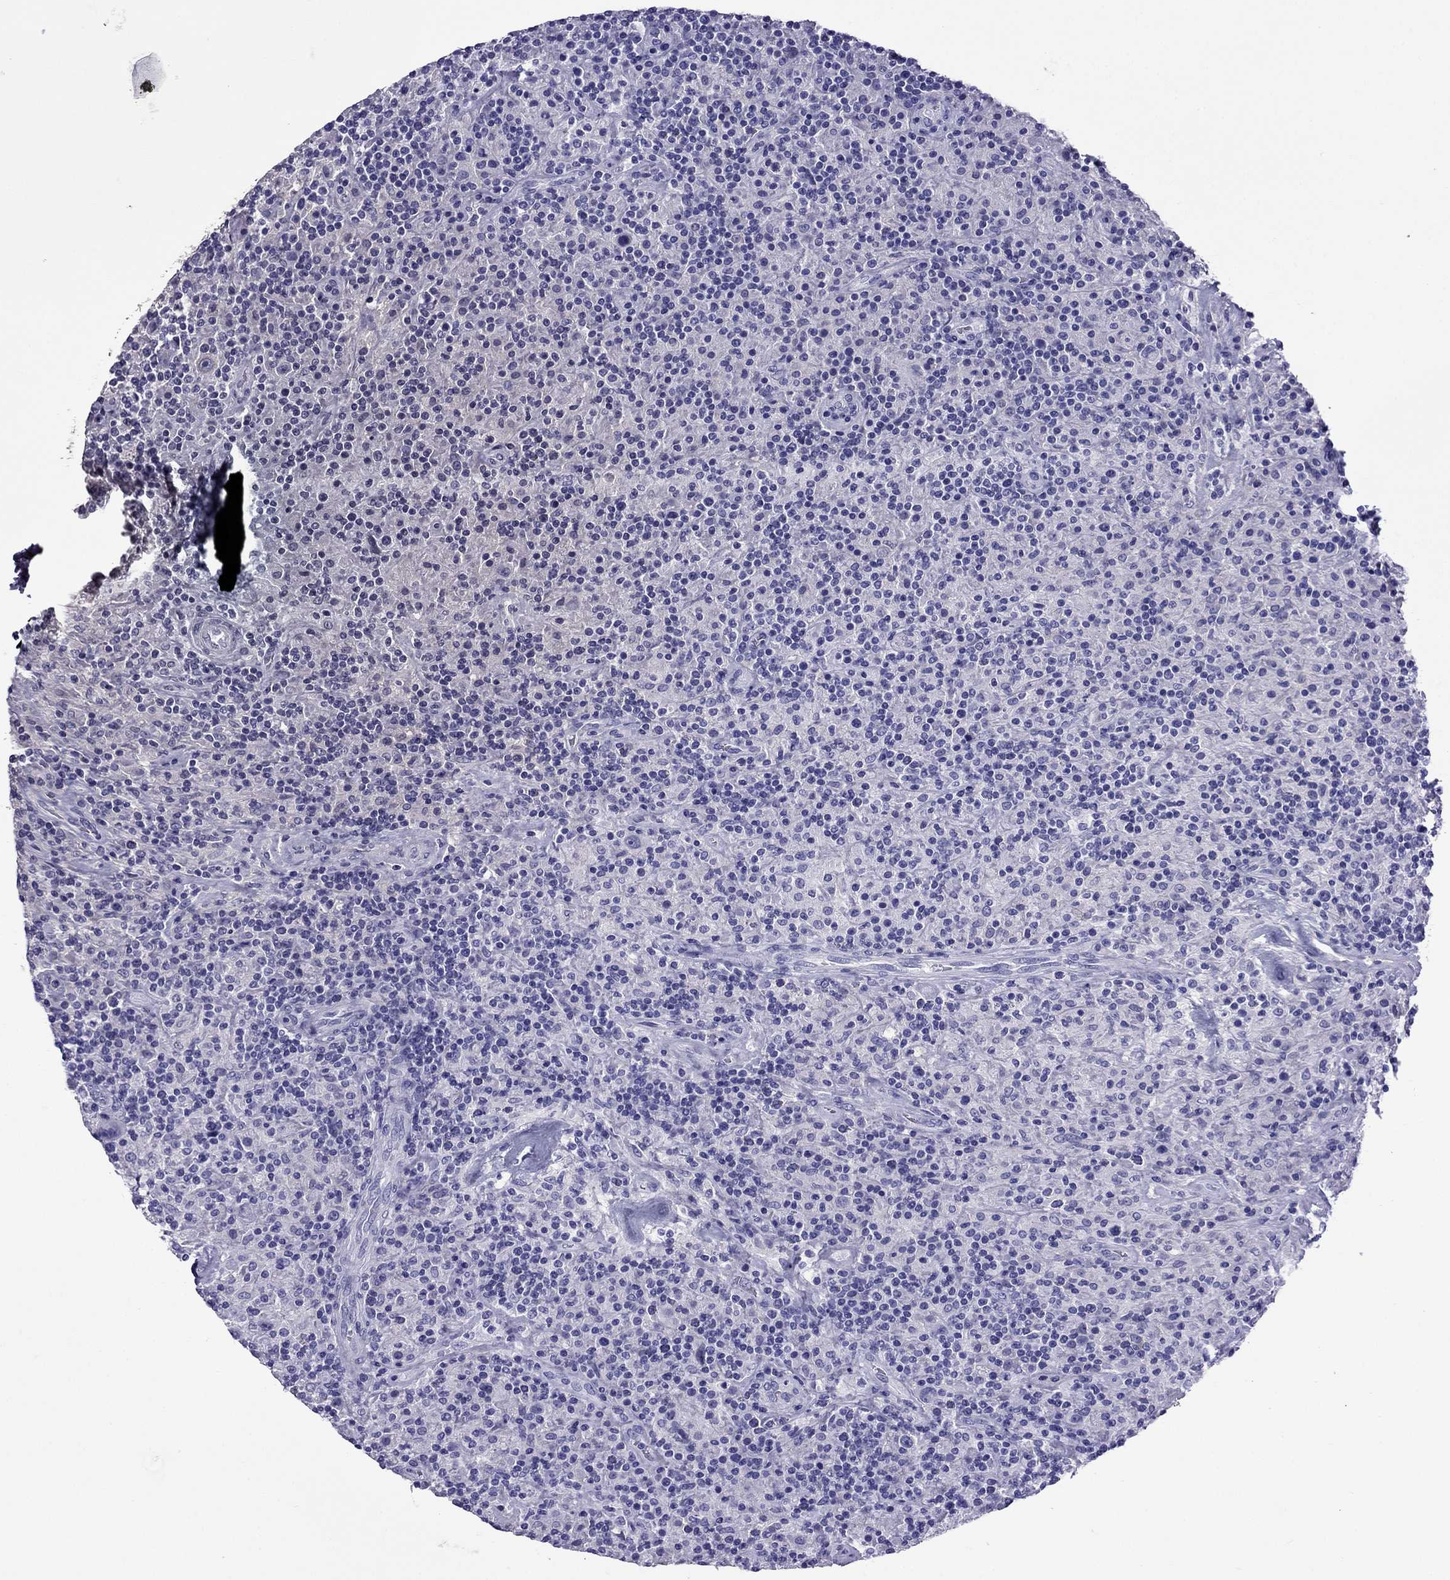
{"staining": {"intensity": "negative", "quantity": "none", "location": "none"}, "tissue": "lymphoma", "cell_type": "Tumor cells", "image_type": "cancer", "snomed": [{"axis": "morphology", "description": "Hodgkin's disease, NOS"}, {"axis": "topography", "description": "Lymph node"}], "caption": "Immunohistochemistry (IHC) of human Hodgkin's disease exhibits no expression in tumor cells.", "gene": "ARR3", "patient": {"sex": "male", "age": 70}}